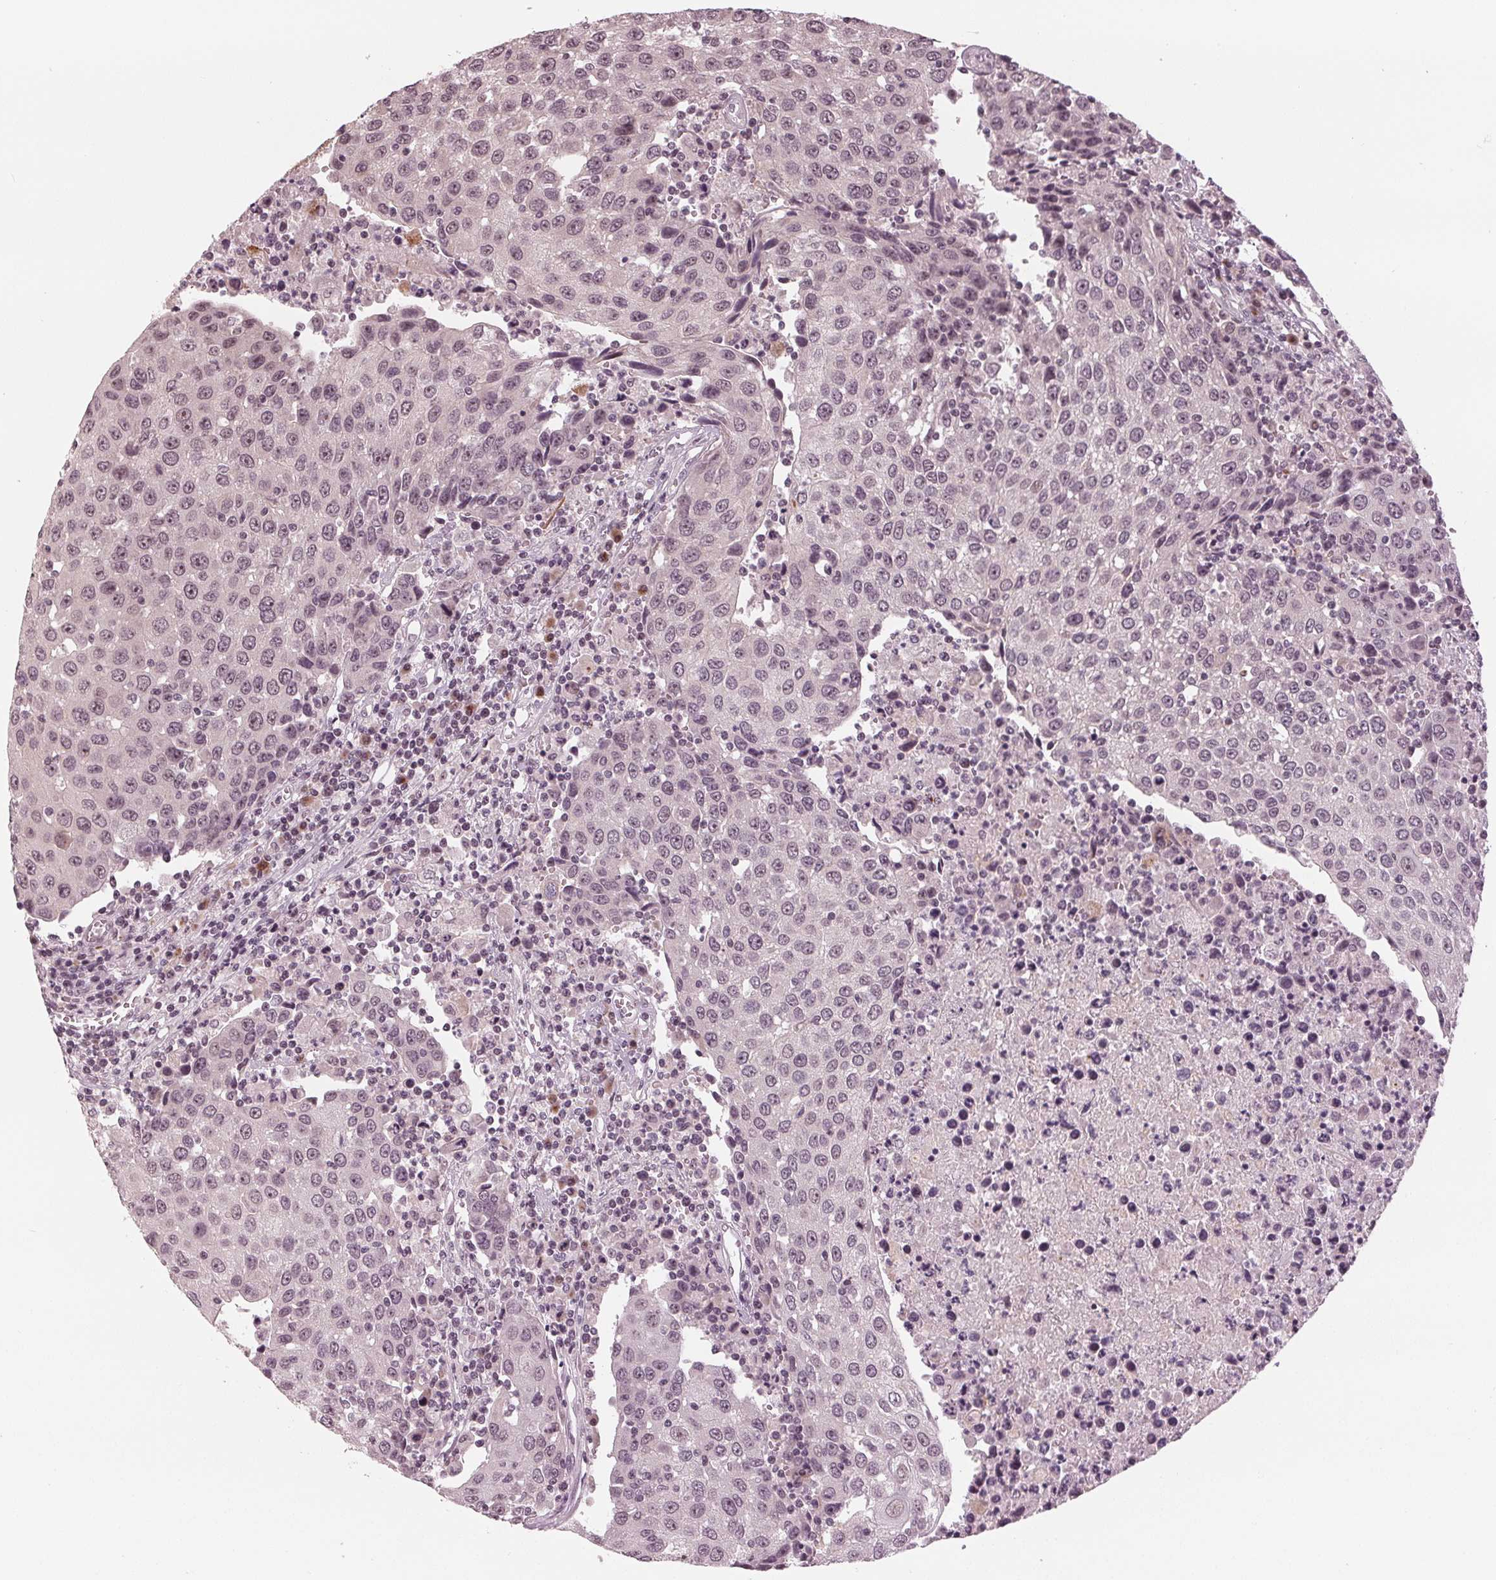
{"staining": {"intensity": "weak", "quantity": "25%-75%", "location": "nuclear"}, "tissue": "urothelial cancer", "cell_type": "Tumor cells", "image_type": "cancer", "snomed": [{"axis": "morphology", "description": "Urothelial carcinoma, High grade"}, {"axis": "topography", "description": "Urinary bladder"}], "caption": "Protein expression analysis of urothelial cancer demonstrates weak nuclear staining in approximately 25%-75% of tumor cells.", "gene": "SLX4", "patient": {"sex": "female", "age": 85}}